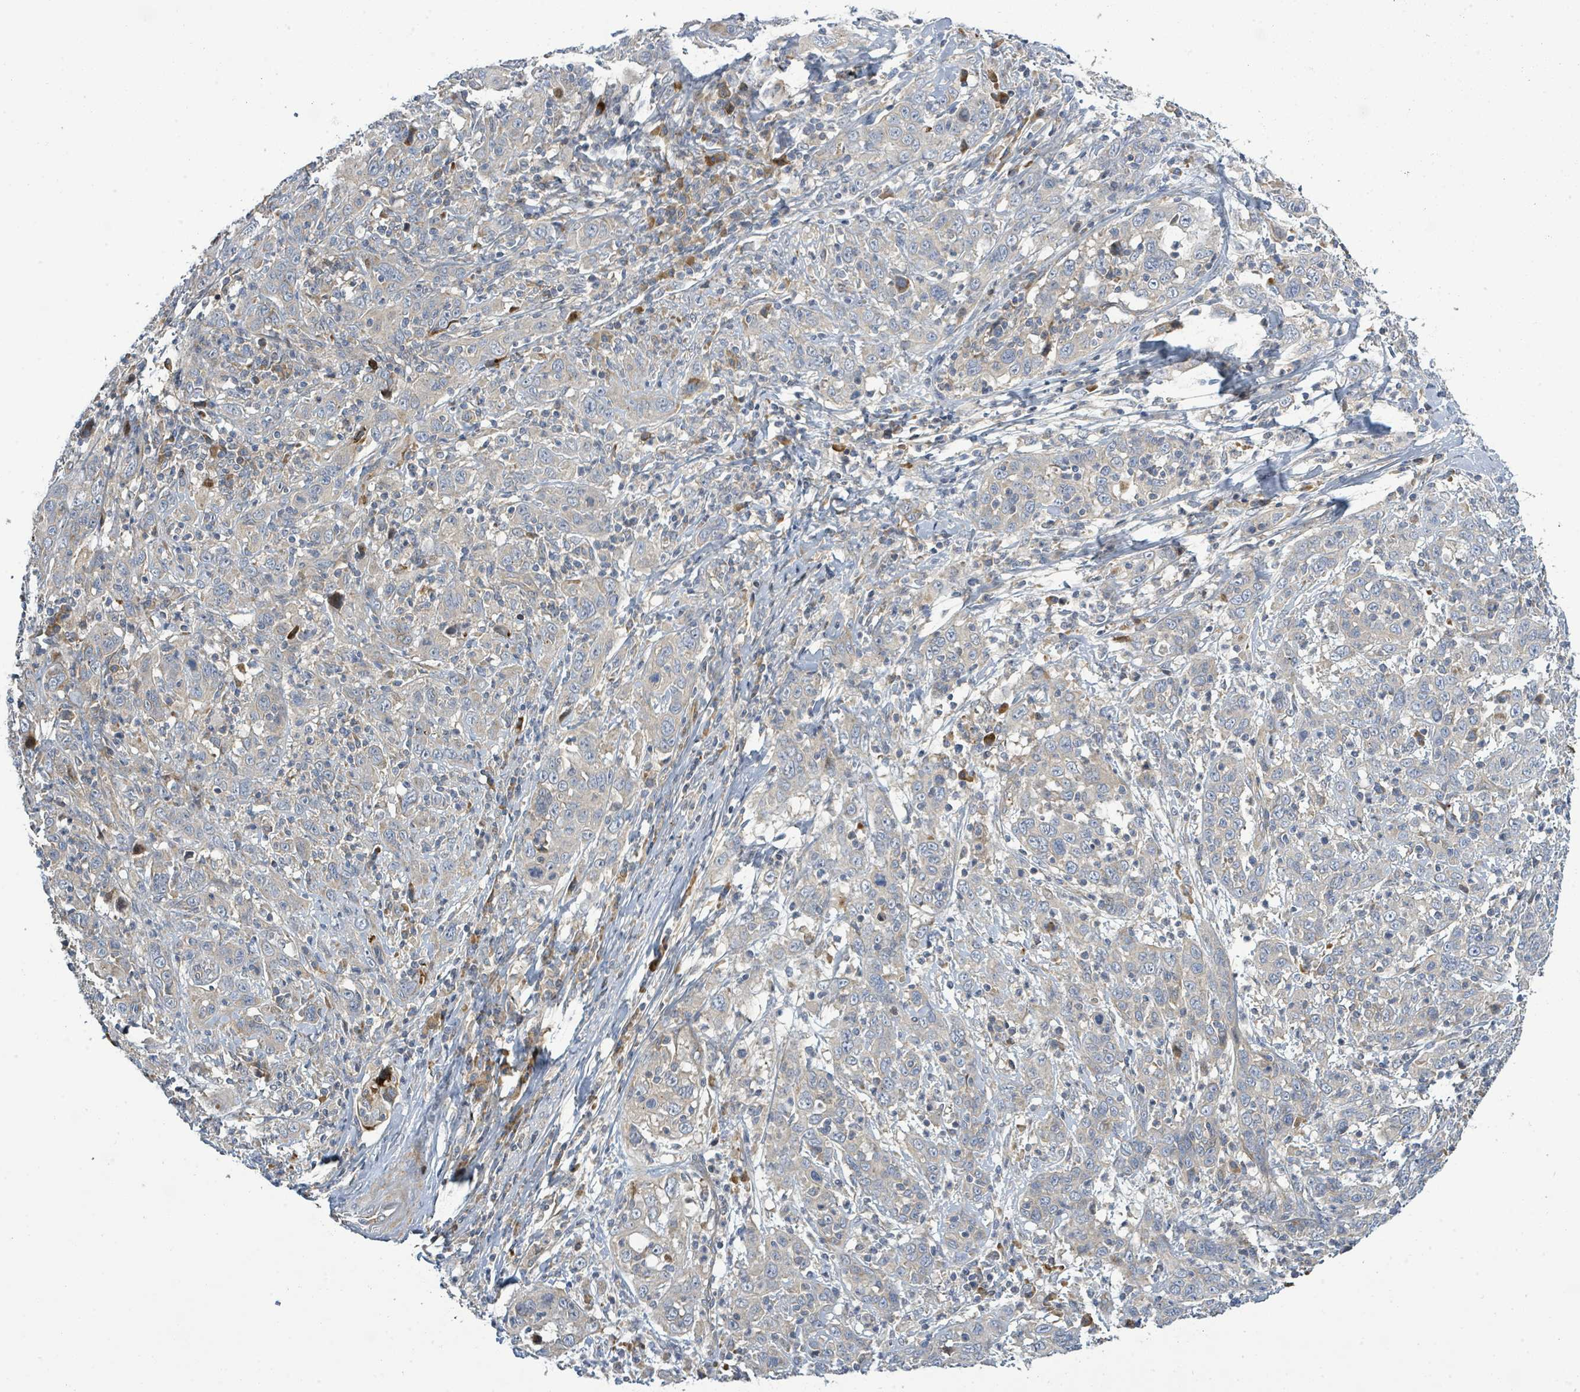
{"staining": {"intensity": "negative", "quantity": "none", "location": "none"}, "tissue": "cervical cancer", "cell_type": "Tumor cells", "image_type": "cancer", "snomed": [{"axis": "morphology", "description": "Squamous cell carcinoma, NOS"}, {"axis": "topography", "description": "Cervix"}], "caption": "This histopathology image is of cervical cancer (squamous cell carcinoma) stained with IHC to label a protein in brown with the nuclei are counter-stained blue. There is no staining in tumor cells.", "gene": "CFAP210", "patient": {"sex": "female", "age": 46}}